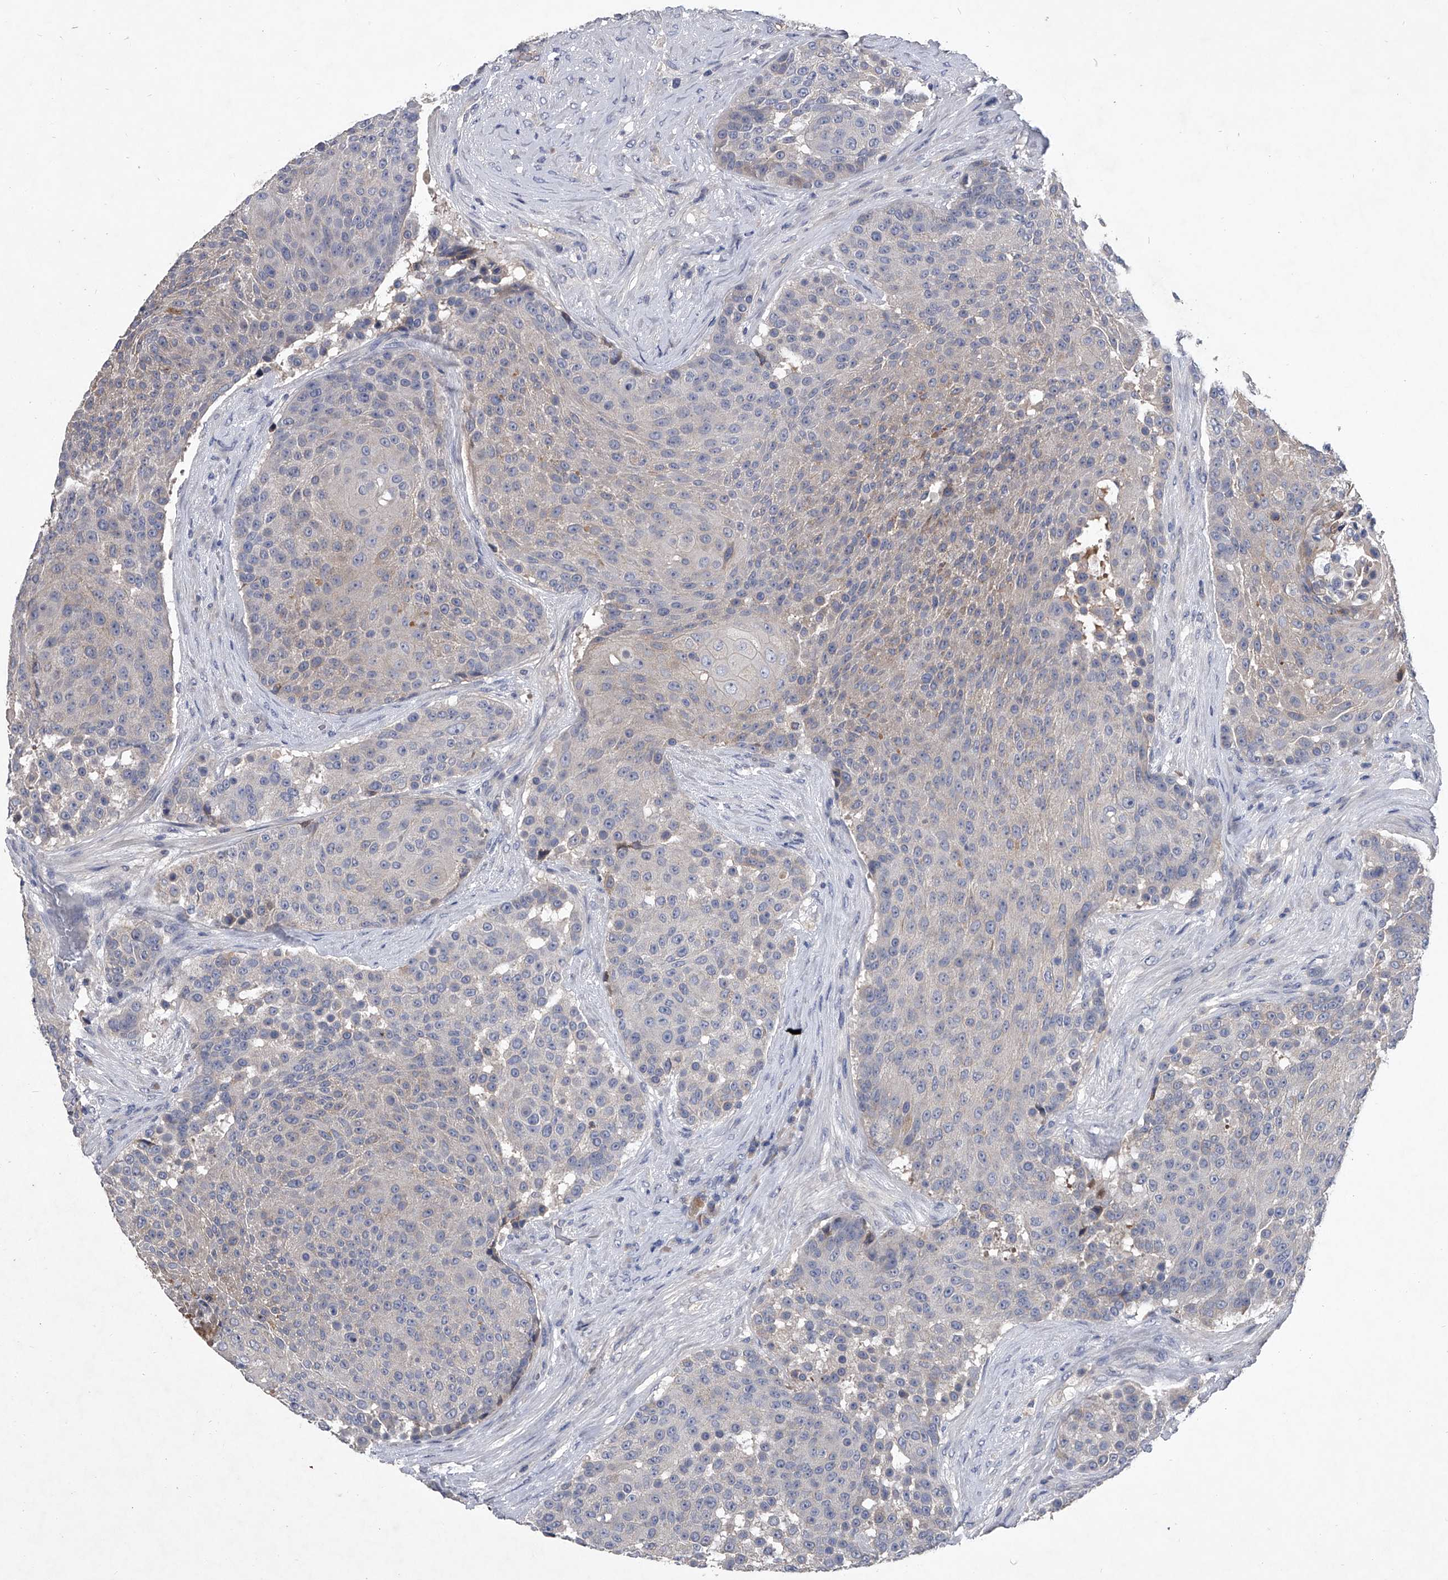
{"staining": {"intensity": "negative", "quantity": "none", "location": "none"}, "tissue": "urothelial cancer", "cell_type": "Tumor cells", "image_type": "cancer", "snomed": [{"axis": "morphology", "description": "Urothelial carcinoma, High grade"}, {"axis": "topography", "description": "Urinary bladder"}], "caption": "Immunohistochemical staining of human high-grade urothelial carcinoma displays no significant staining in tumor cells.", "gene": "C5", "patient": {"sex": "female", "age": 63}}